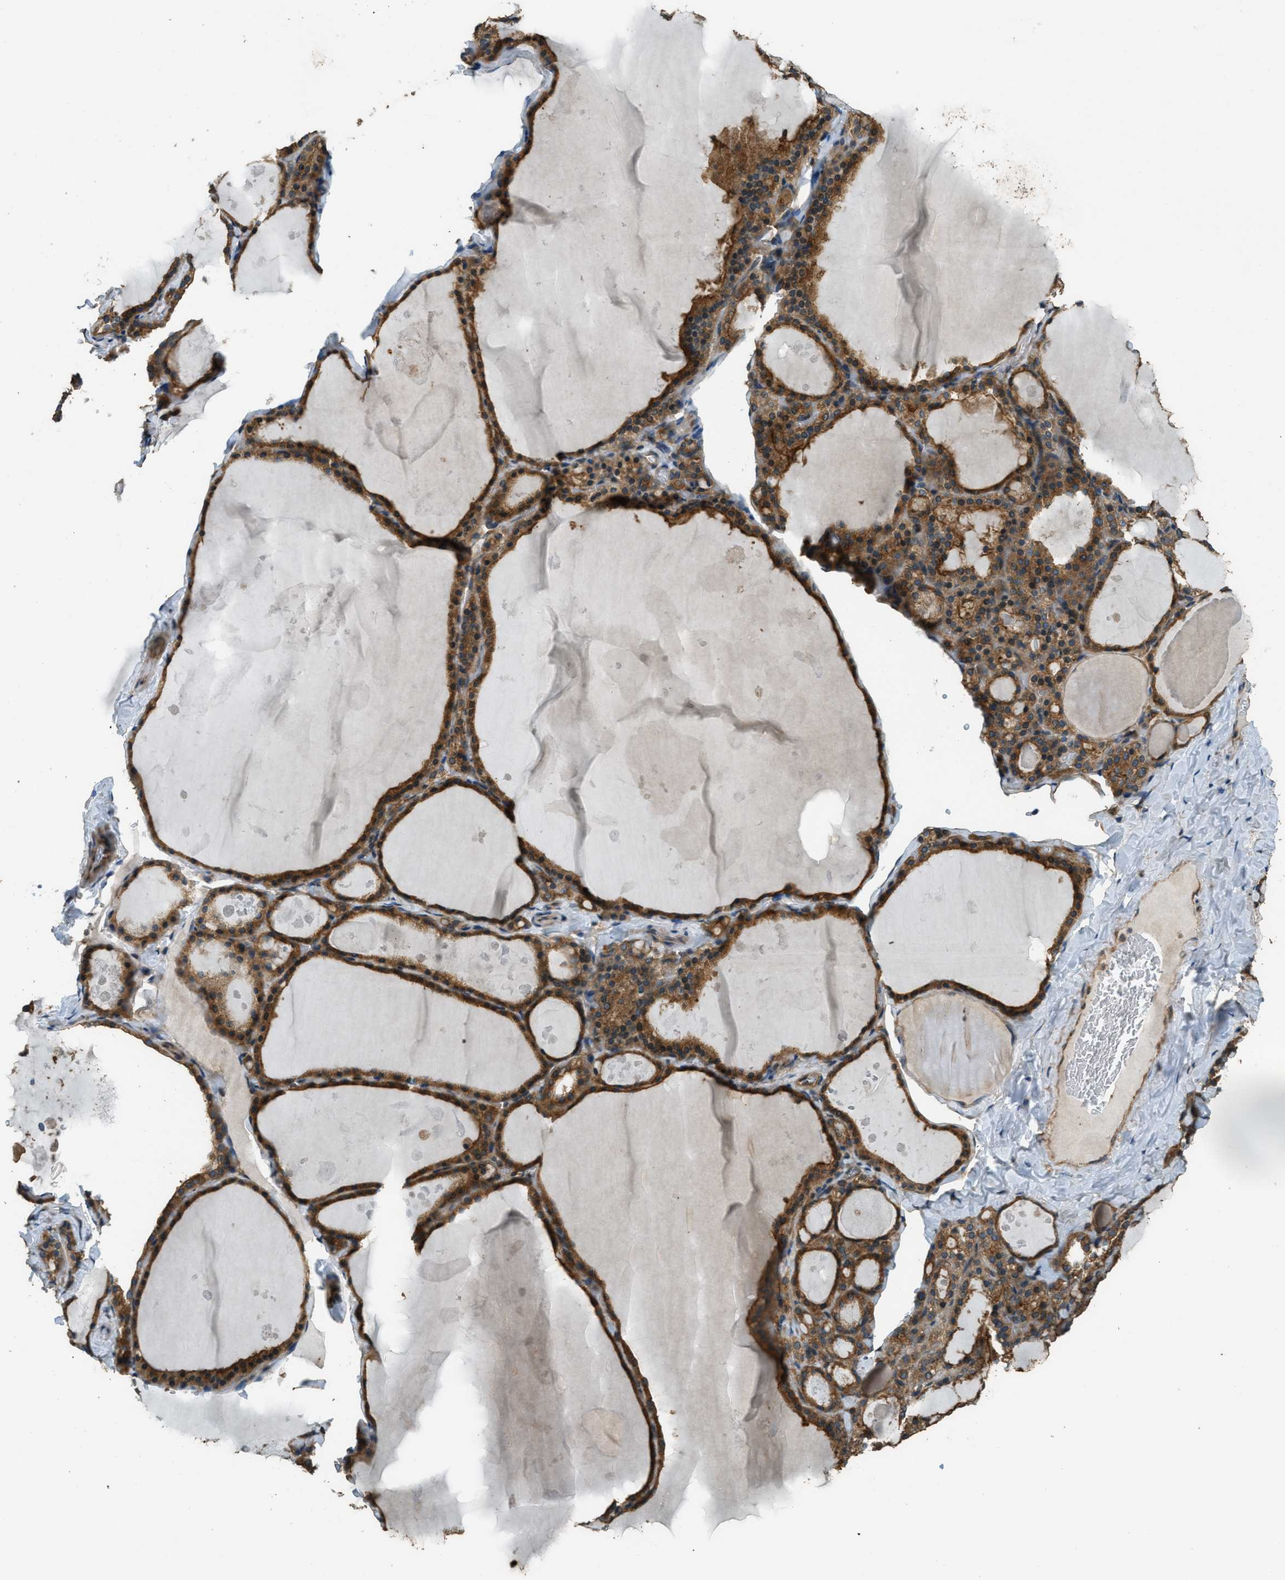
{"staining": {"intensity": "moderate", "quantity": ">75%", "location": "cytoplasmic/membranous"}, "tissue": "thyroid gland", "cell_type": "Glandular cells", "image_type": "normal", "snomed": [{"axis": "morphology", "description": "Normal tissue, NOS"}, {"axis": "topography", "description": "Thyroid gland"}], "caption": "This is a photomicrograph of immunohistochemistry staining of benign thyroid gland, which shows moderate staining in the cytoplasmic/membranous of glandular cells.", "gene": "MARS1", "patient": {"sex": "male", "age": 56}}